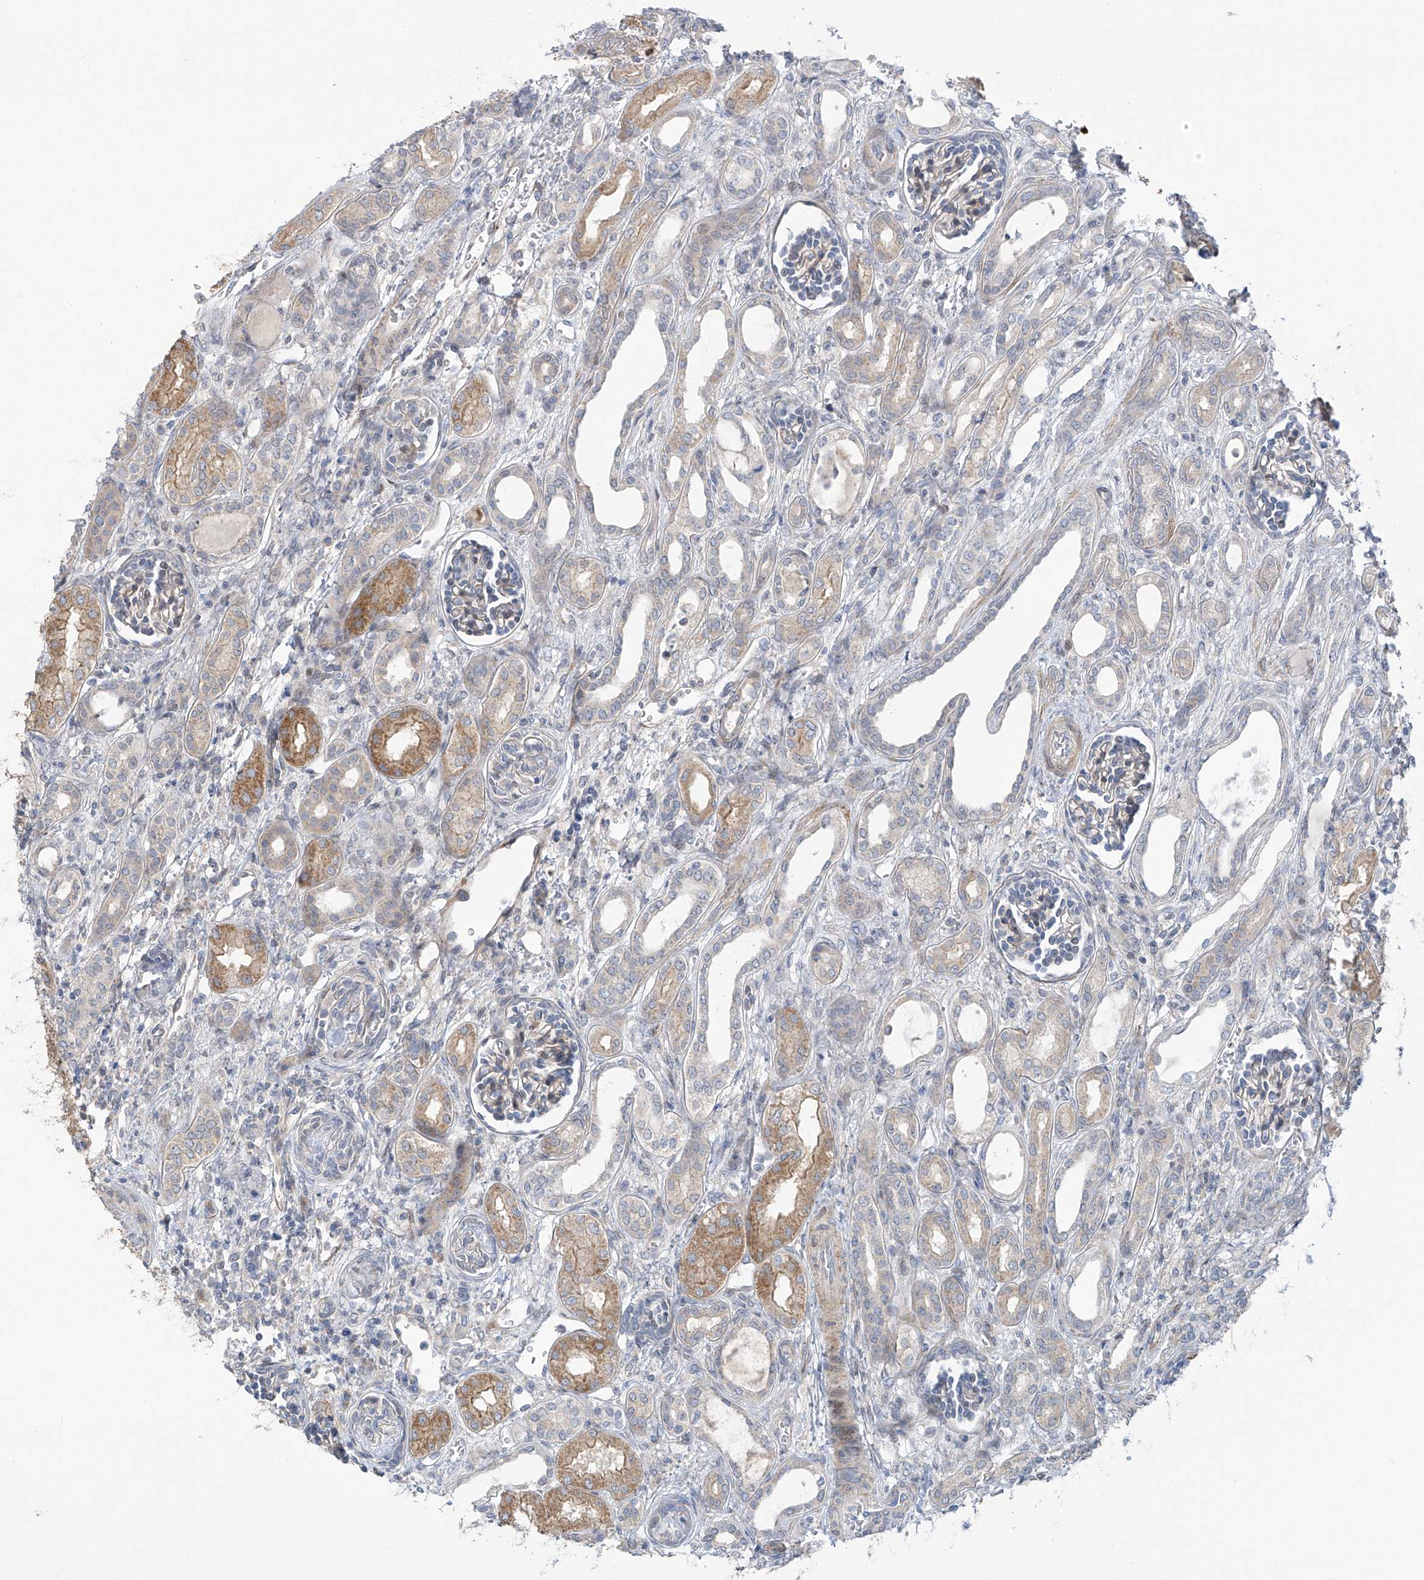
{"staining": {"intensity": "weak", "quantity": "25%-75%", "location": "cytoplasmic/membranous"}, "tissue": "kidney", "cell_type": "Cells in glomeruli", "image_type": "normal", "snomed": [{"axis": "morphology", "description": "Normal tissue, NOS"}, {"axis": "morphology", "description": "Neoplasm, malignant, NOS"}, {"axis": "topography", "description": "Kidney"}], "caption": "Unremarkable kidney displays weak cytoplasmic/membranous staining in approximately 25%-75% of cells in glomeruli The protein is stained brown, and the nuclei are stained in blue (DAB (3,3'-diaminobenzidine) IHC with brightfield microscopy, high magnification)..", "gene": "ZNF641", "patient": {"sex": "female", "age": 1}}